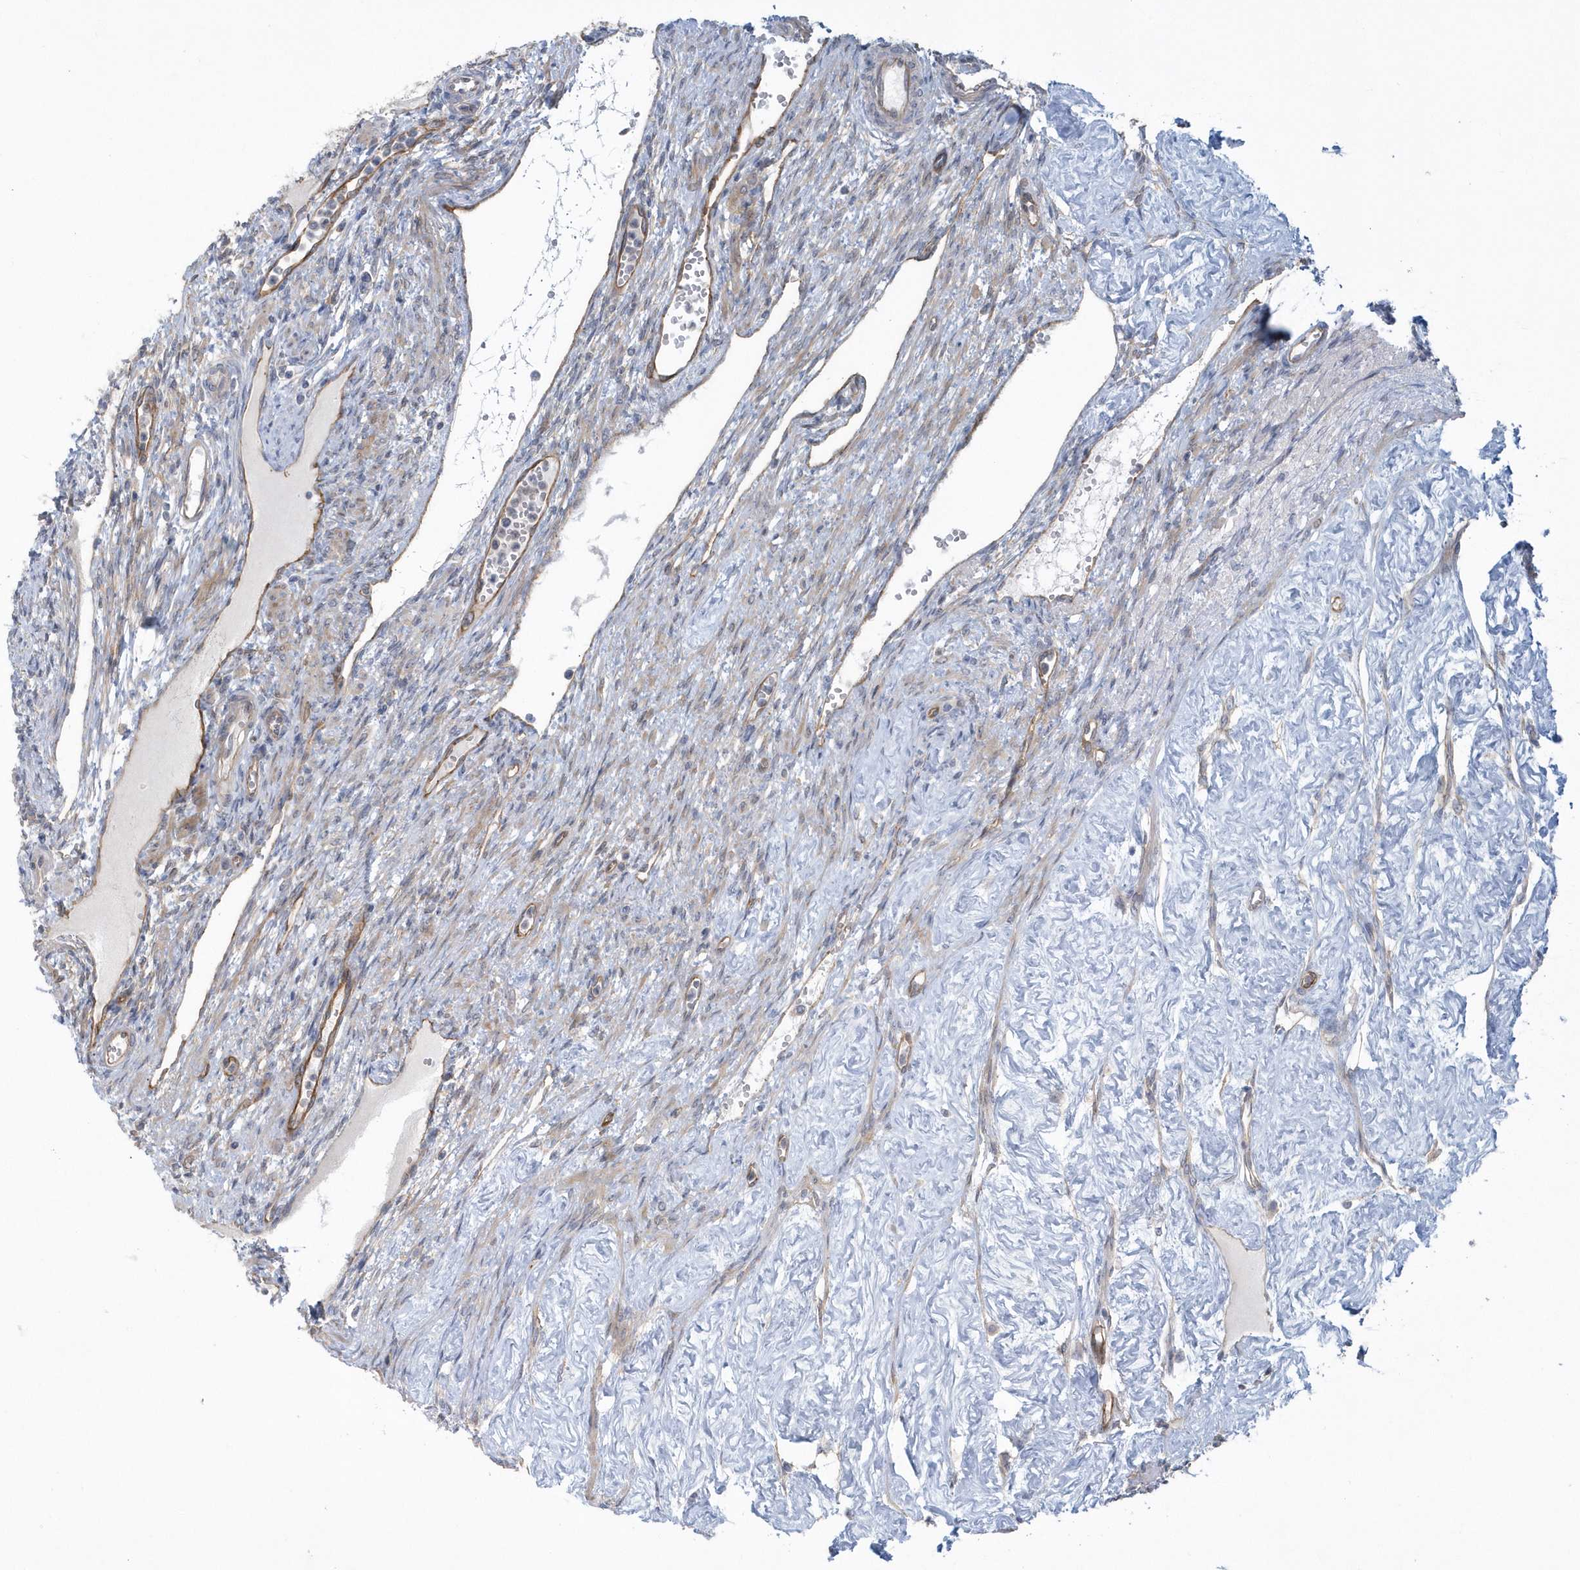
{"staining": {"intensity": "negative", "quantity": "none", "location": "none"}, "tissue": "ovary", "cell_type": "Ovarian stroma cells", "image_type": "normal", "snomed": [{"axis": "morphology", "description": "Normal tissue, NOS"}, {"axis": "morphology", "description": "Cyst, NOS"}, {"axis": "topography", "description": "Ovary"}], "caption": "This is a photomicrograph of IHC staining of unremarkable ovary, which shows no positivity in ovarian stroma cells. (DAB IHC with hematoxylin counter stain).", "gene": "RAI14", "patient": {"sex": "female", "age": 33}}